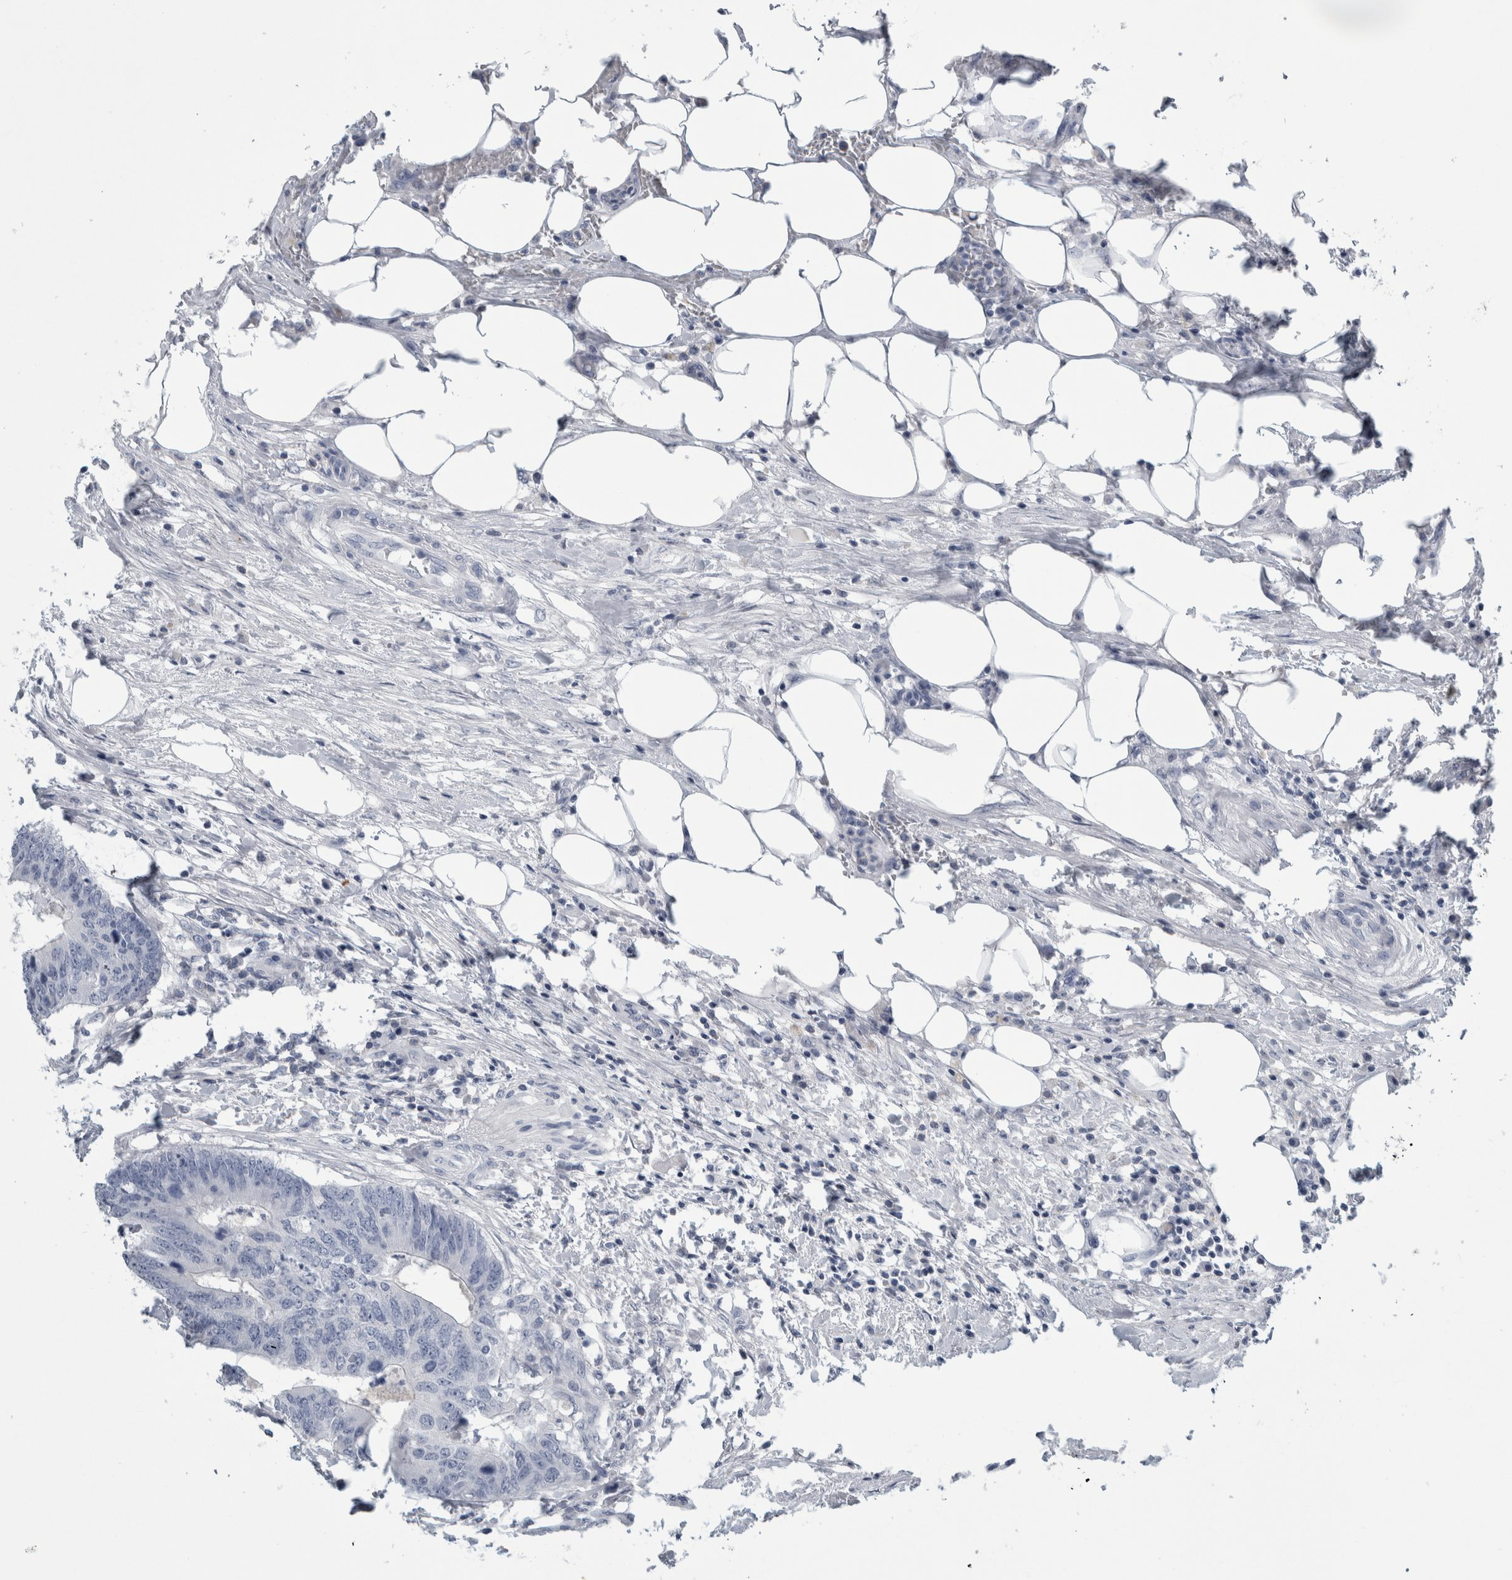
{"staining": {"intensity": "negative", "quantity": "none", "location": "none"}, "tissue": "colorectal cancer", "cell_type": "Tumor cells", "image_type": "cancer", "snomed": [{"axis": "morphology", "description": "Adenocarcinoma, NOS"}, {"axis": "topography", "description": "Colon"}], "caption": "The micrograph demonstrates no significant staining in tumor cells of colorectal cancer (adenocarcinoma).", "gene": "ANKFY1", "patient": {"sex": "male", "age": 56}}